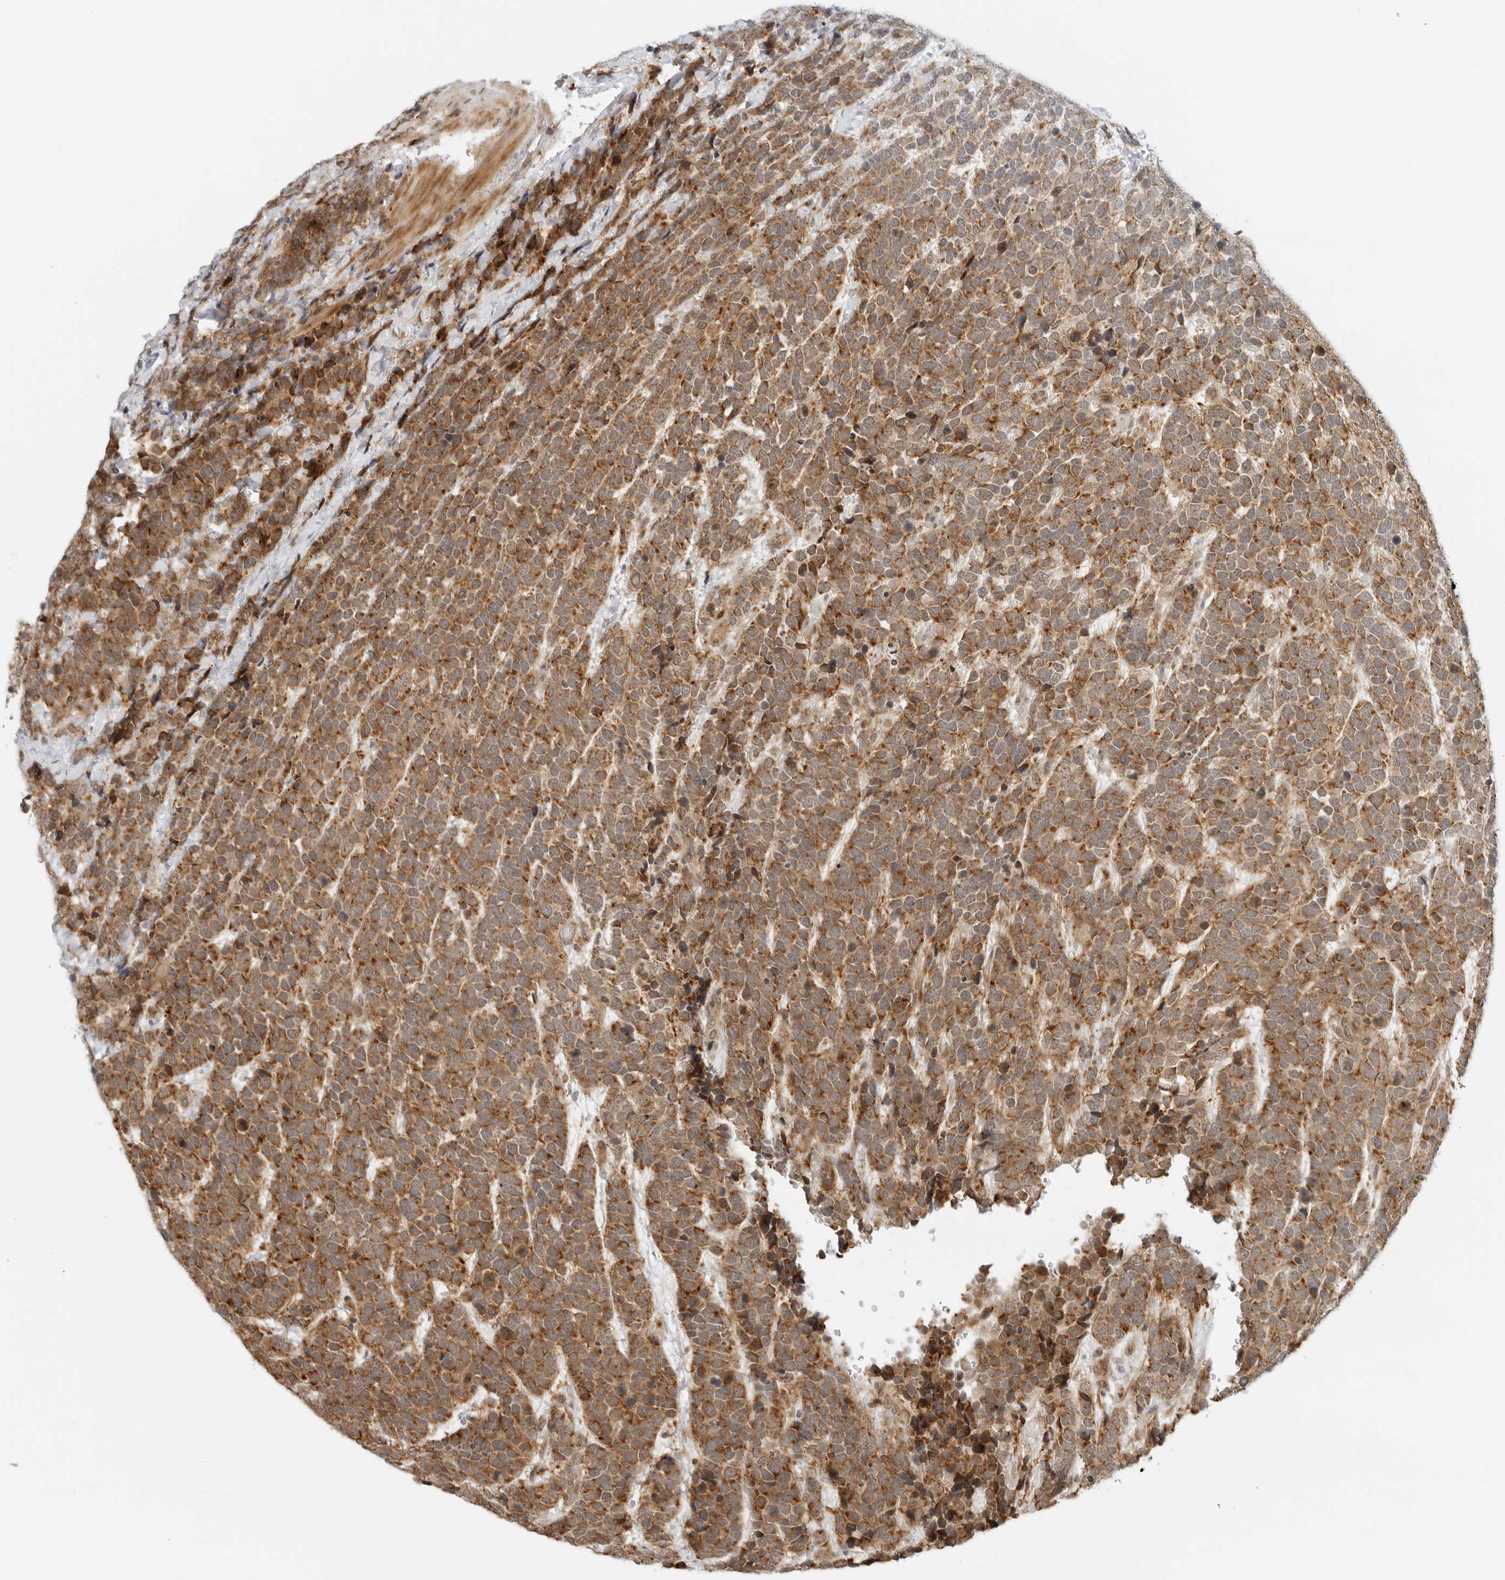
{"staining": {"intensity": "moderate", "quantity": ">75%", "location": "cytoplasmic/membranous"}, "tissue": "urothelial cancer", "cell_type": "Tumor cells", "image_type": "cancer", "snomed": [{"axis": "morphology", "description": "Urothelial carcinoma, High grade"}, {"axis": "topography", "description": "Urinary bladder"}], "caption": "Moderate cytoplasmic/membranous positivity is appreciated in approximately >75% of tumor cells in urothelial carcinoma (high-grade).", "gene": "RC3H1", "patient": {"sex": "female", "age": 82}}